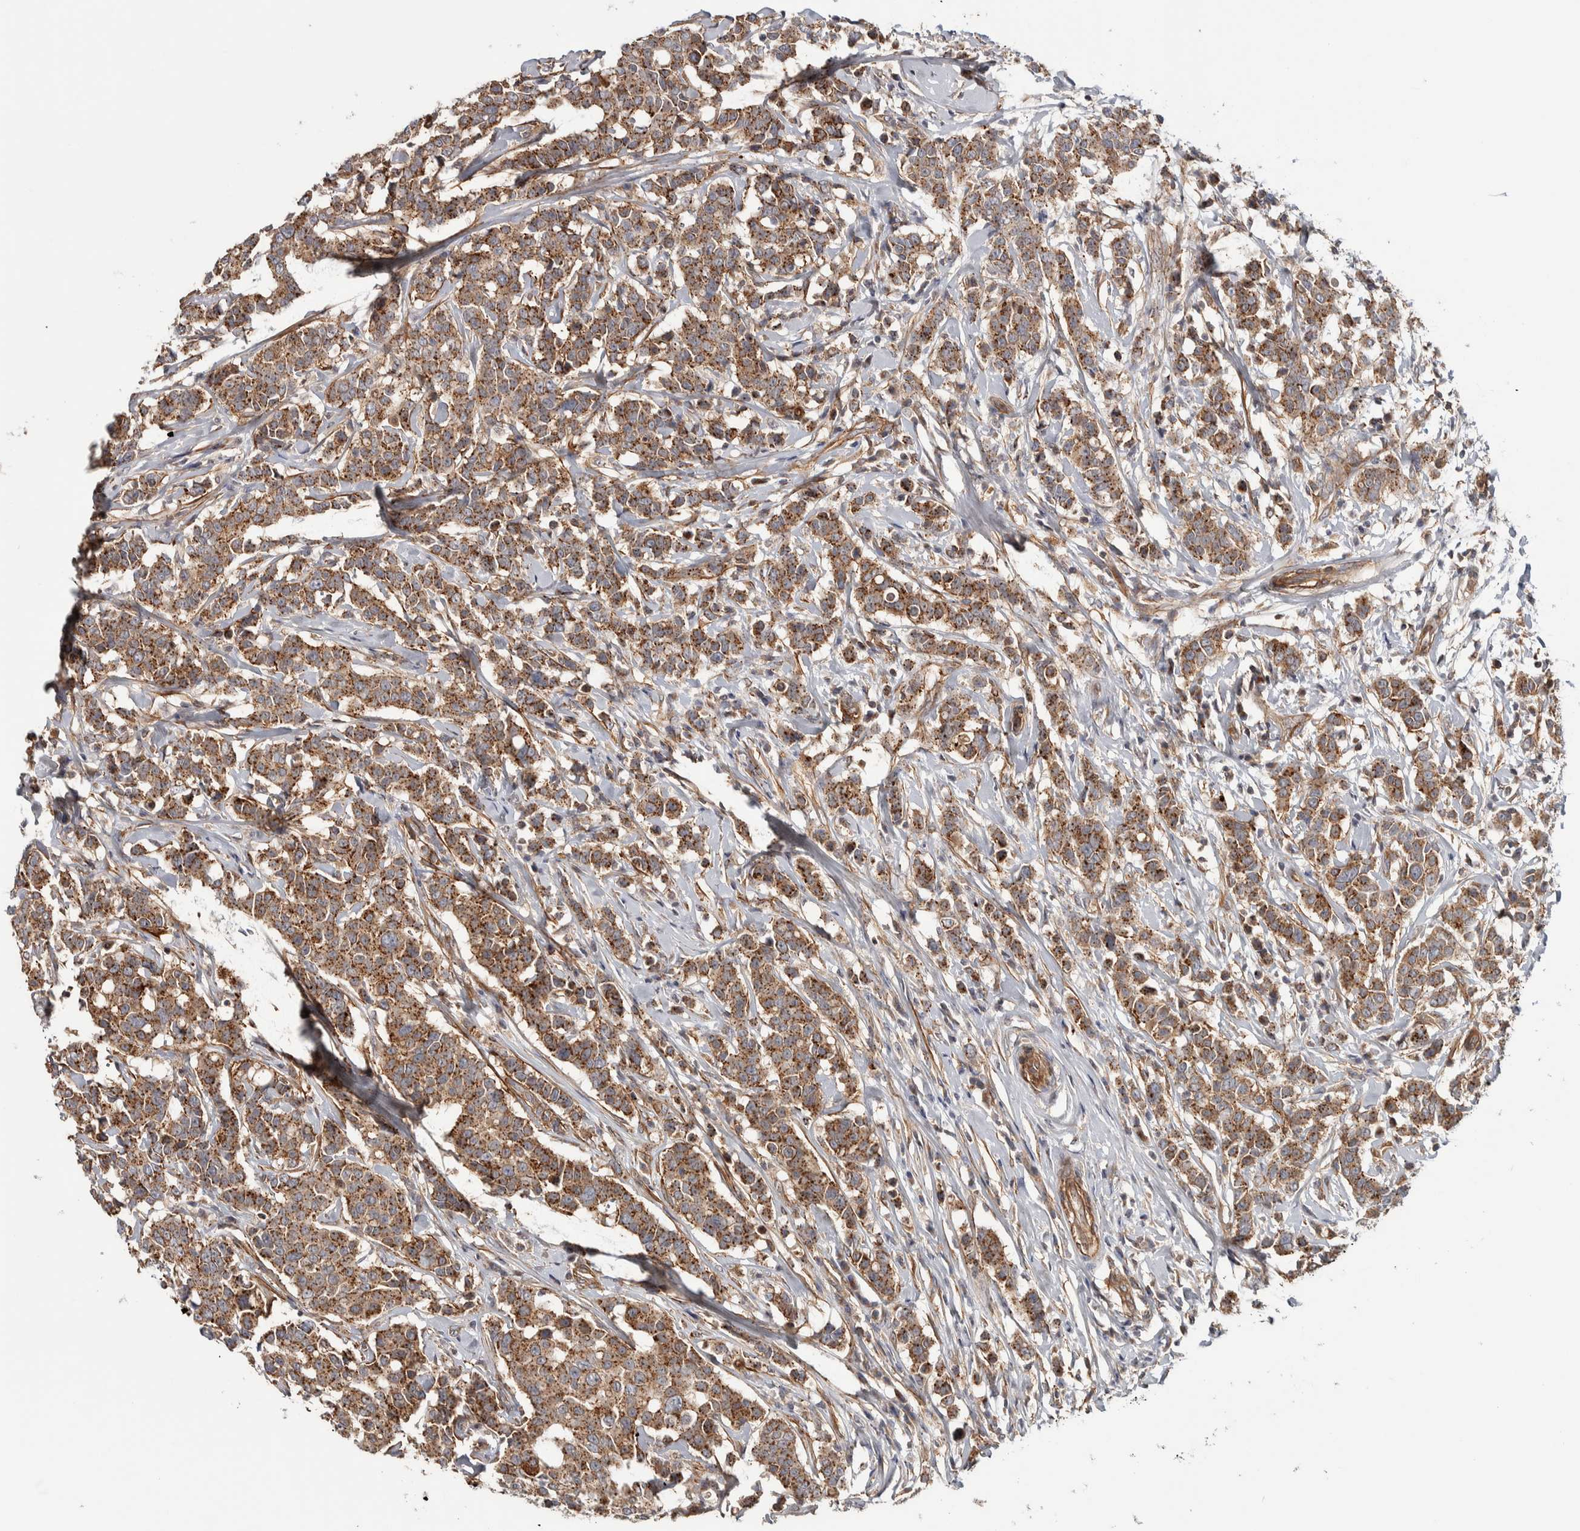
{"staining": {"intensity": "moderate", "quantity": ">75%", "location": "cytoplasmic/membranous"}, "tissue": "breast cancer", "cell_type": "Tumor cells", "image_type": "cancer", "snomed": [{"axis": "morphology", "description": "Duct carcinoma"}, {"axis": "topography", "description": "Breast"}], "caption": "Protein analysis of breast infiltrating ductal carcinoma tissue demonstrates moderate cytoplasmic/membranous staining in approximately >75% of tumor cells. (Brightfield microscopy of DAB IHC at high magnification).", "gene": "CHMP4C", "patient": {"sex": "female", "age": 27}}